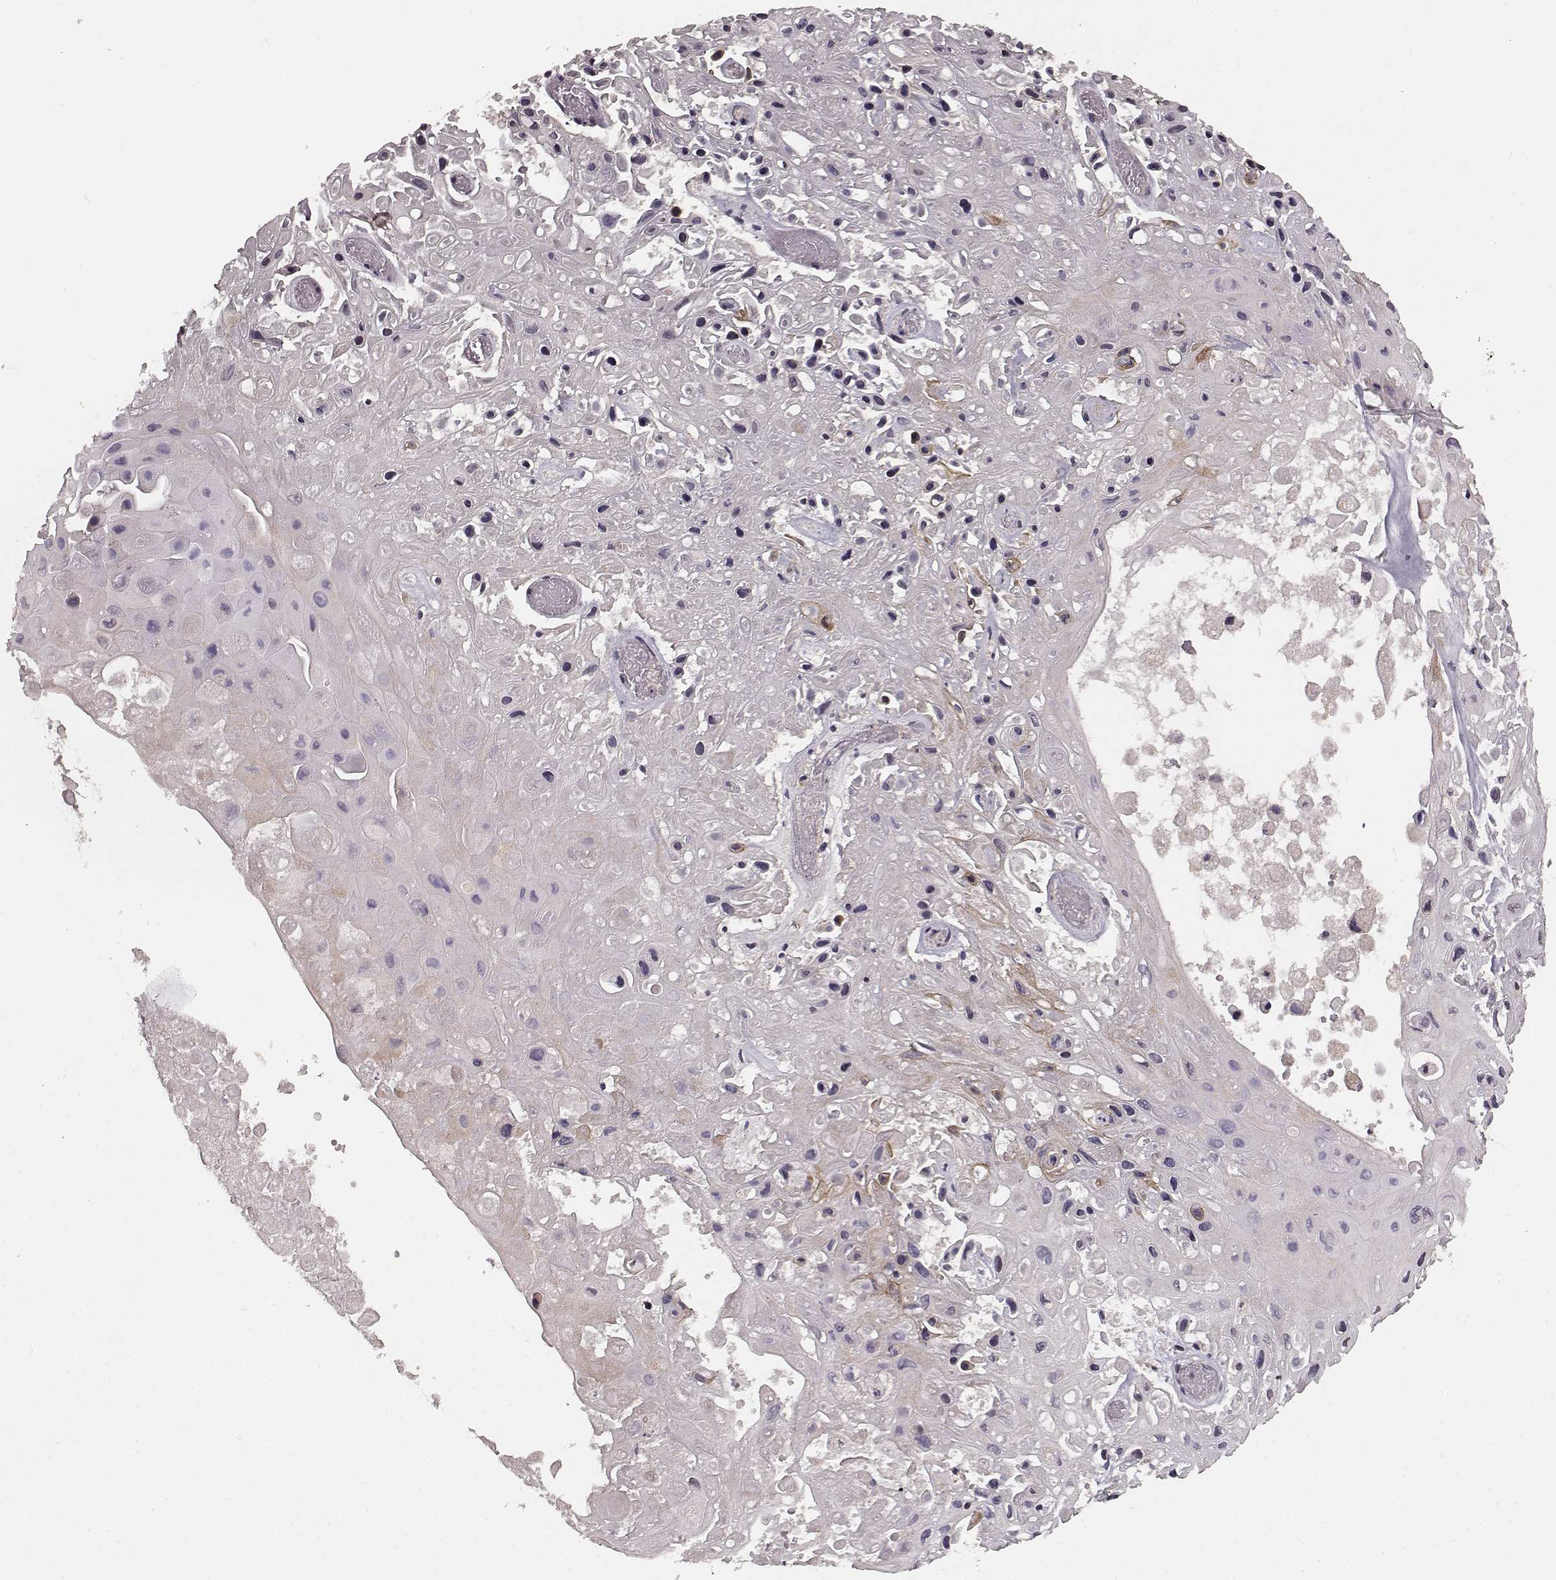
{"staining": {"intensity": "weak", "quantity": "<25%", "location": "cytoplasmic/membranous"}, "tissue": "skin cancer", "cell_type": "Tumor cells", "image_type": "cancer", "snomed": [{"axis": "morphology", "description": "Squamous cell carcinoma, NOS"}, {"axis": "topography", "description": "Skin"}], "caption": "An immunohistochemistry micrograph of squamous cell carcinoma (skin) is shown. There is no staining in tumor cells of squamous cell carcinoma (skin).", "gene": "ELOVL5", "patient": {"sex": "male", "age": 82}}